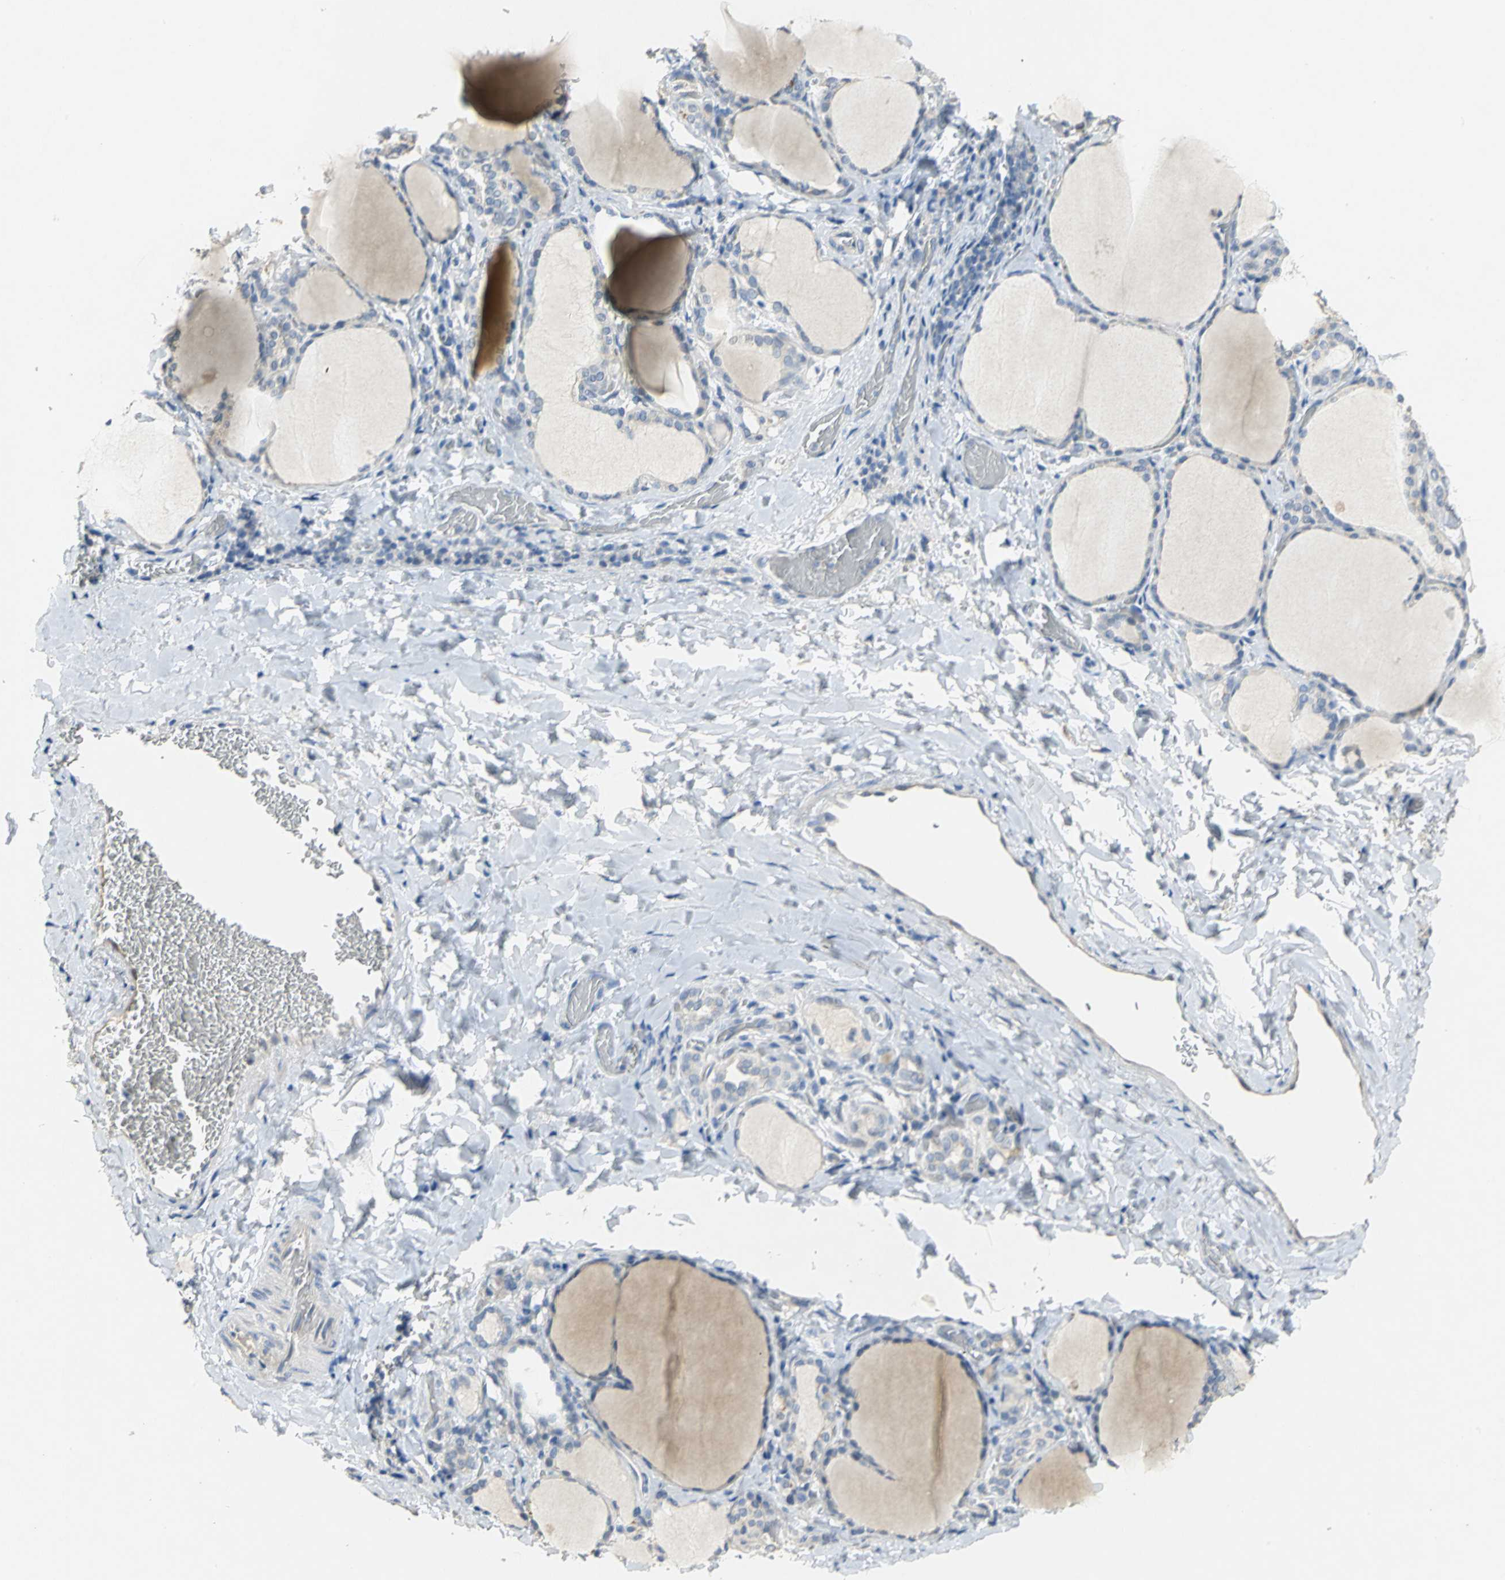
{"staining": {"intensity": "weak", "quantity": "<25%", "location": "cytoplasmic/membranous"}, "tissue": "thyroid gland", "cell_type": "Glandular cells", "image_type": "normal", "snomed": [{"axis": "morphology", "description": "Normal tissue, NOS"}, {"axis": "morphology", "description": "Papillary adenocarcinoma, NOS"}, {"axis": "topography", "description": "Thyroid gland"}], "caption": "IHC histopathology image of benign thyroid gland: thyroid gland stained with DAB shows no significant protein staining in glandular cells. (Brightfield microscopy of DAB (3,3'-diaminobenzidine) IHC at high magnification).", "gene": "IL17RB", "patient": {"sex": "female", "age": 30}}